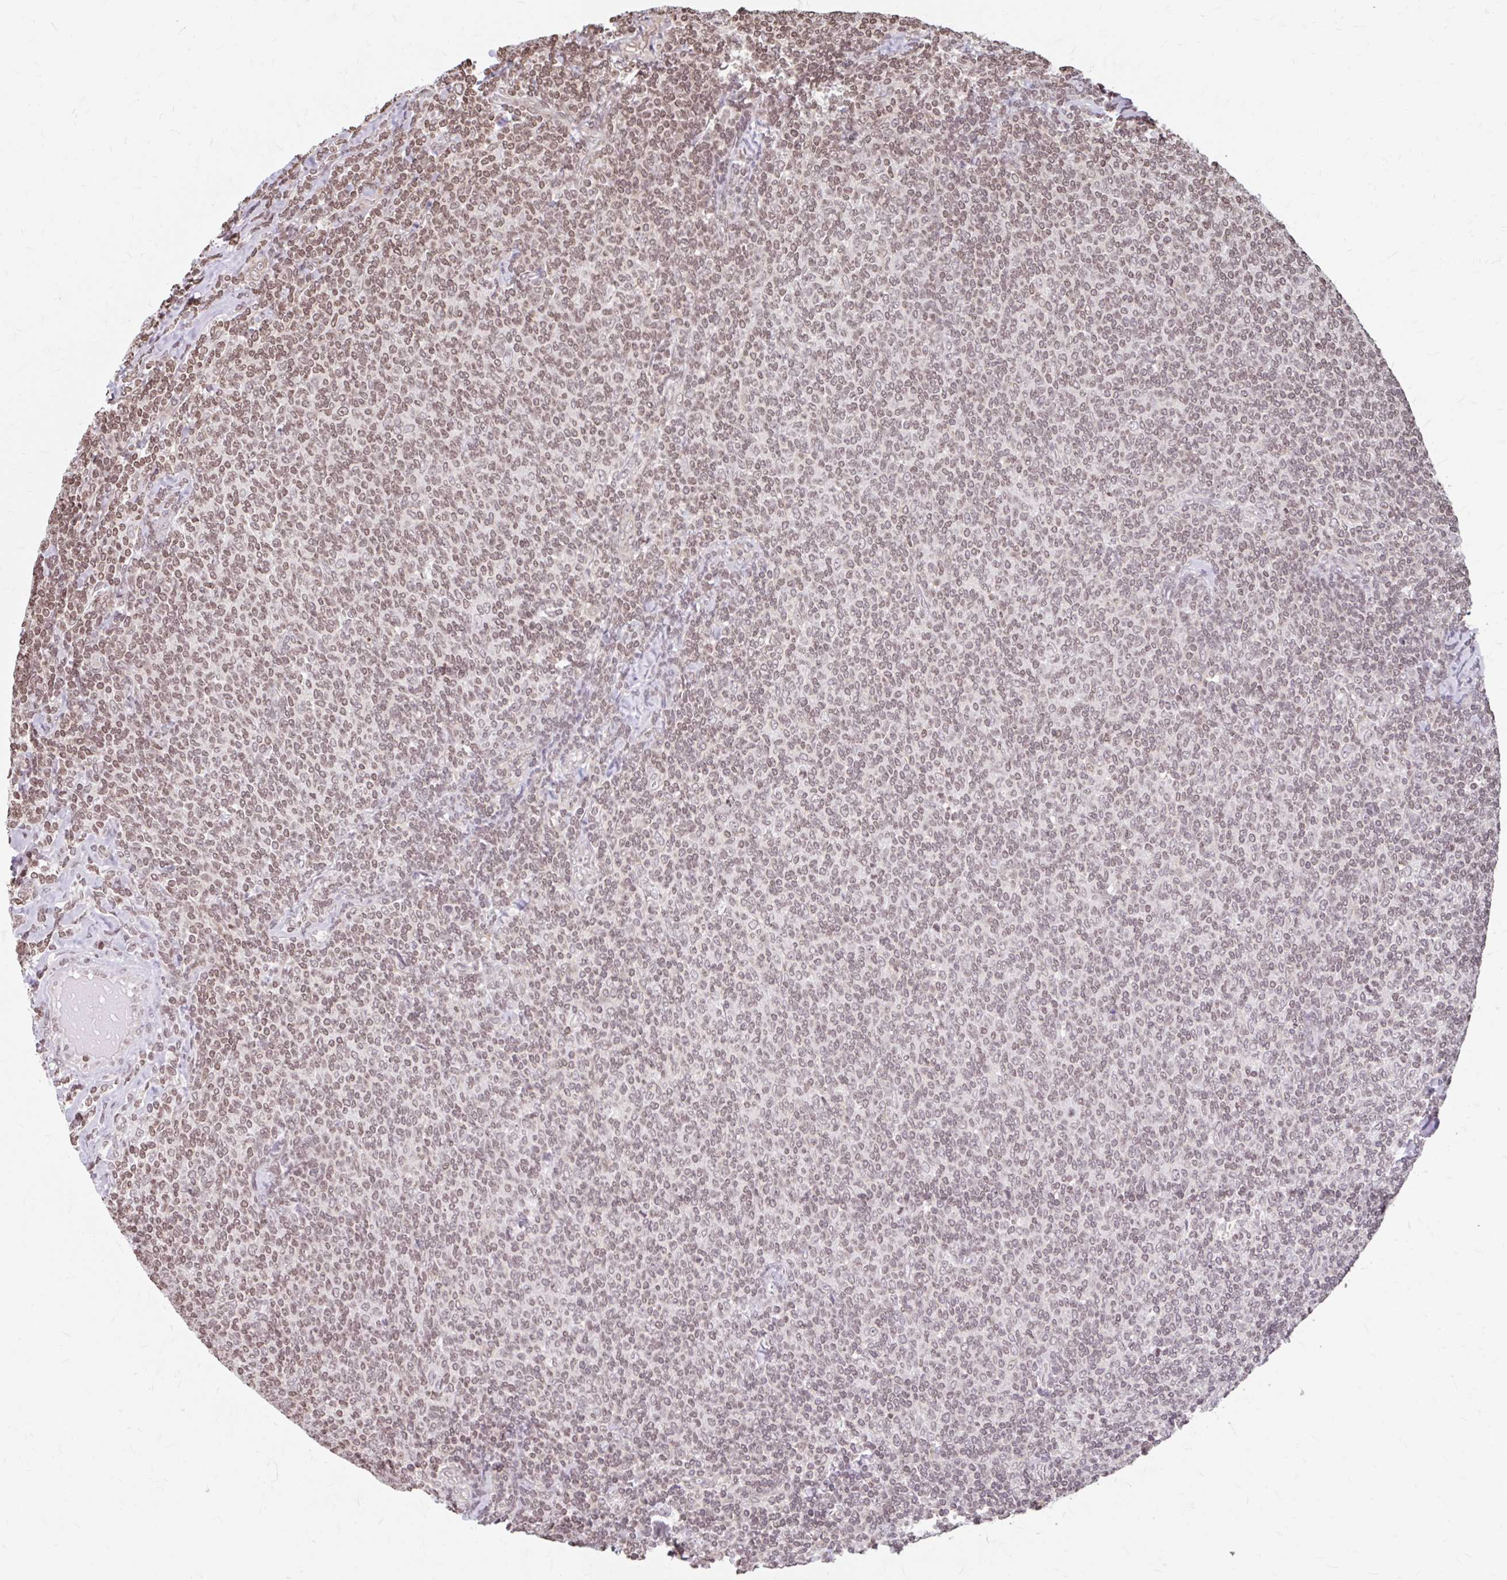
{"staining": {"intensity": "moderate", "quantity": ">75%", "location": "nuclear"}, "tissue": "lymphoma", "cell_type": "Tumor cells", "image_type": "cancer", "snomed": [{"axis": "morphology", "description": "Malignant lymphoma, non-Hodgkin's type, Low grade"}, {"axis": "topography", "description": "Lymph node"}], "caption": "Lymphoma stained with immunohistochemistry (IHC) reveals moderate nuclear expression in approximately >75% of tumor cells. Using DAB (brown) and hematoxylin (blue) stains, captured at high magnification using brightfield microscopy.", "gene": "ORC3", "patient": {"sex": "male", "age": 52}}